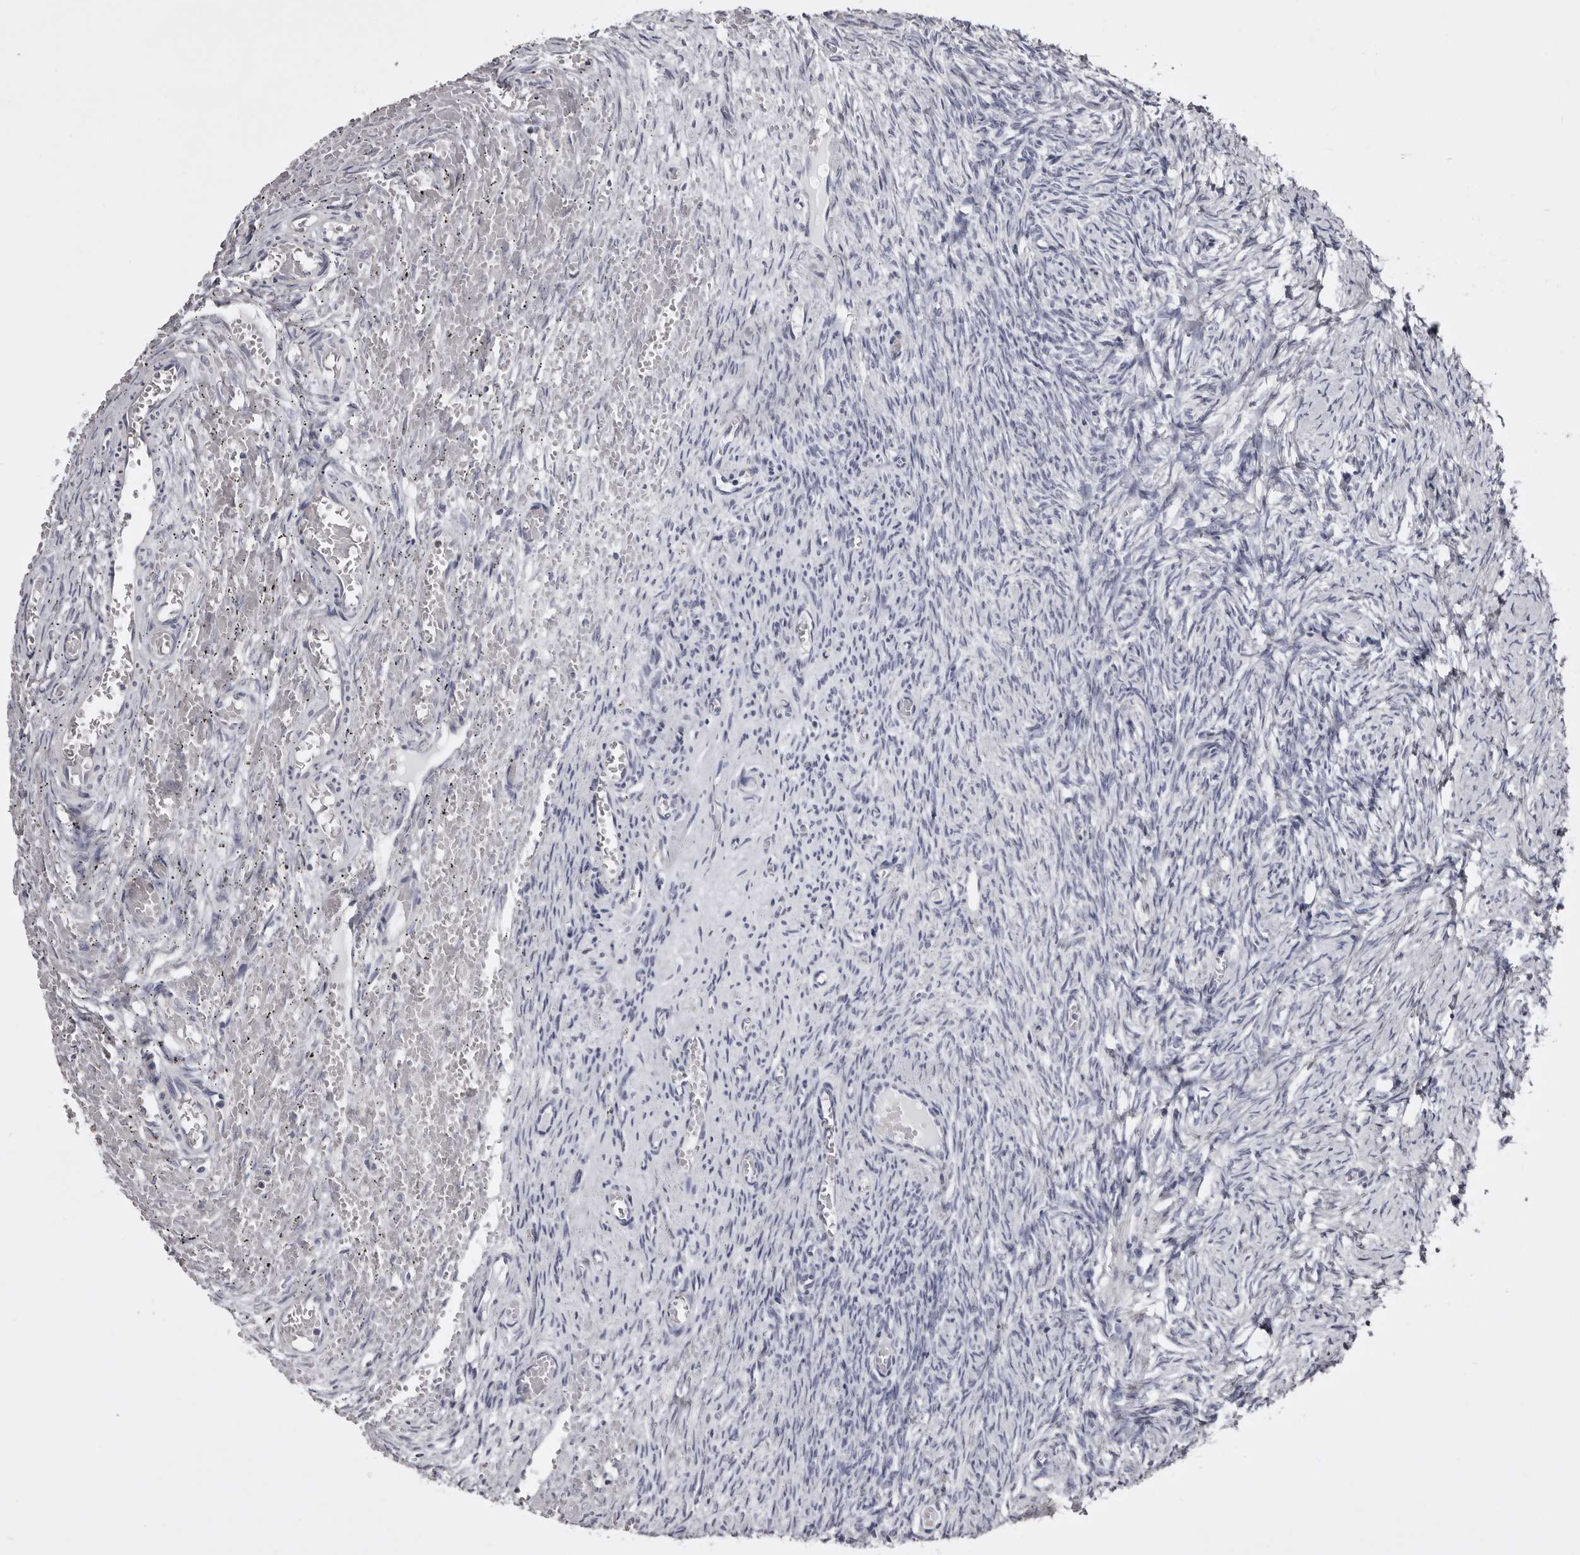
{"staining": {"intensity": "moderate", "quantity": ">75%", "location": "cytoplasmic/membranous"}, "tissue": "ovary", "cell_type": "Follicle cells", "image_type": "normal", "snomed": [{"axis": "morphology", "description": "Adenocarcinoma, NOS"}, {"axis": "topography", "description": "Endometrium"}], "caption": "The histopathology image demonstrates staining of benign ovary, revealing moderate cytoplasmic/membranous protein staining (brown color) within follicle cells.", "gene": "LAD1", "patient": {"sex": "female", "age": 32}}